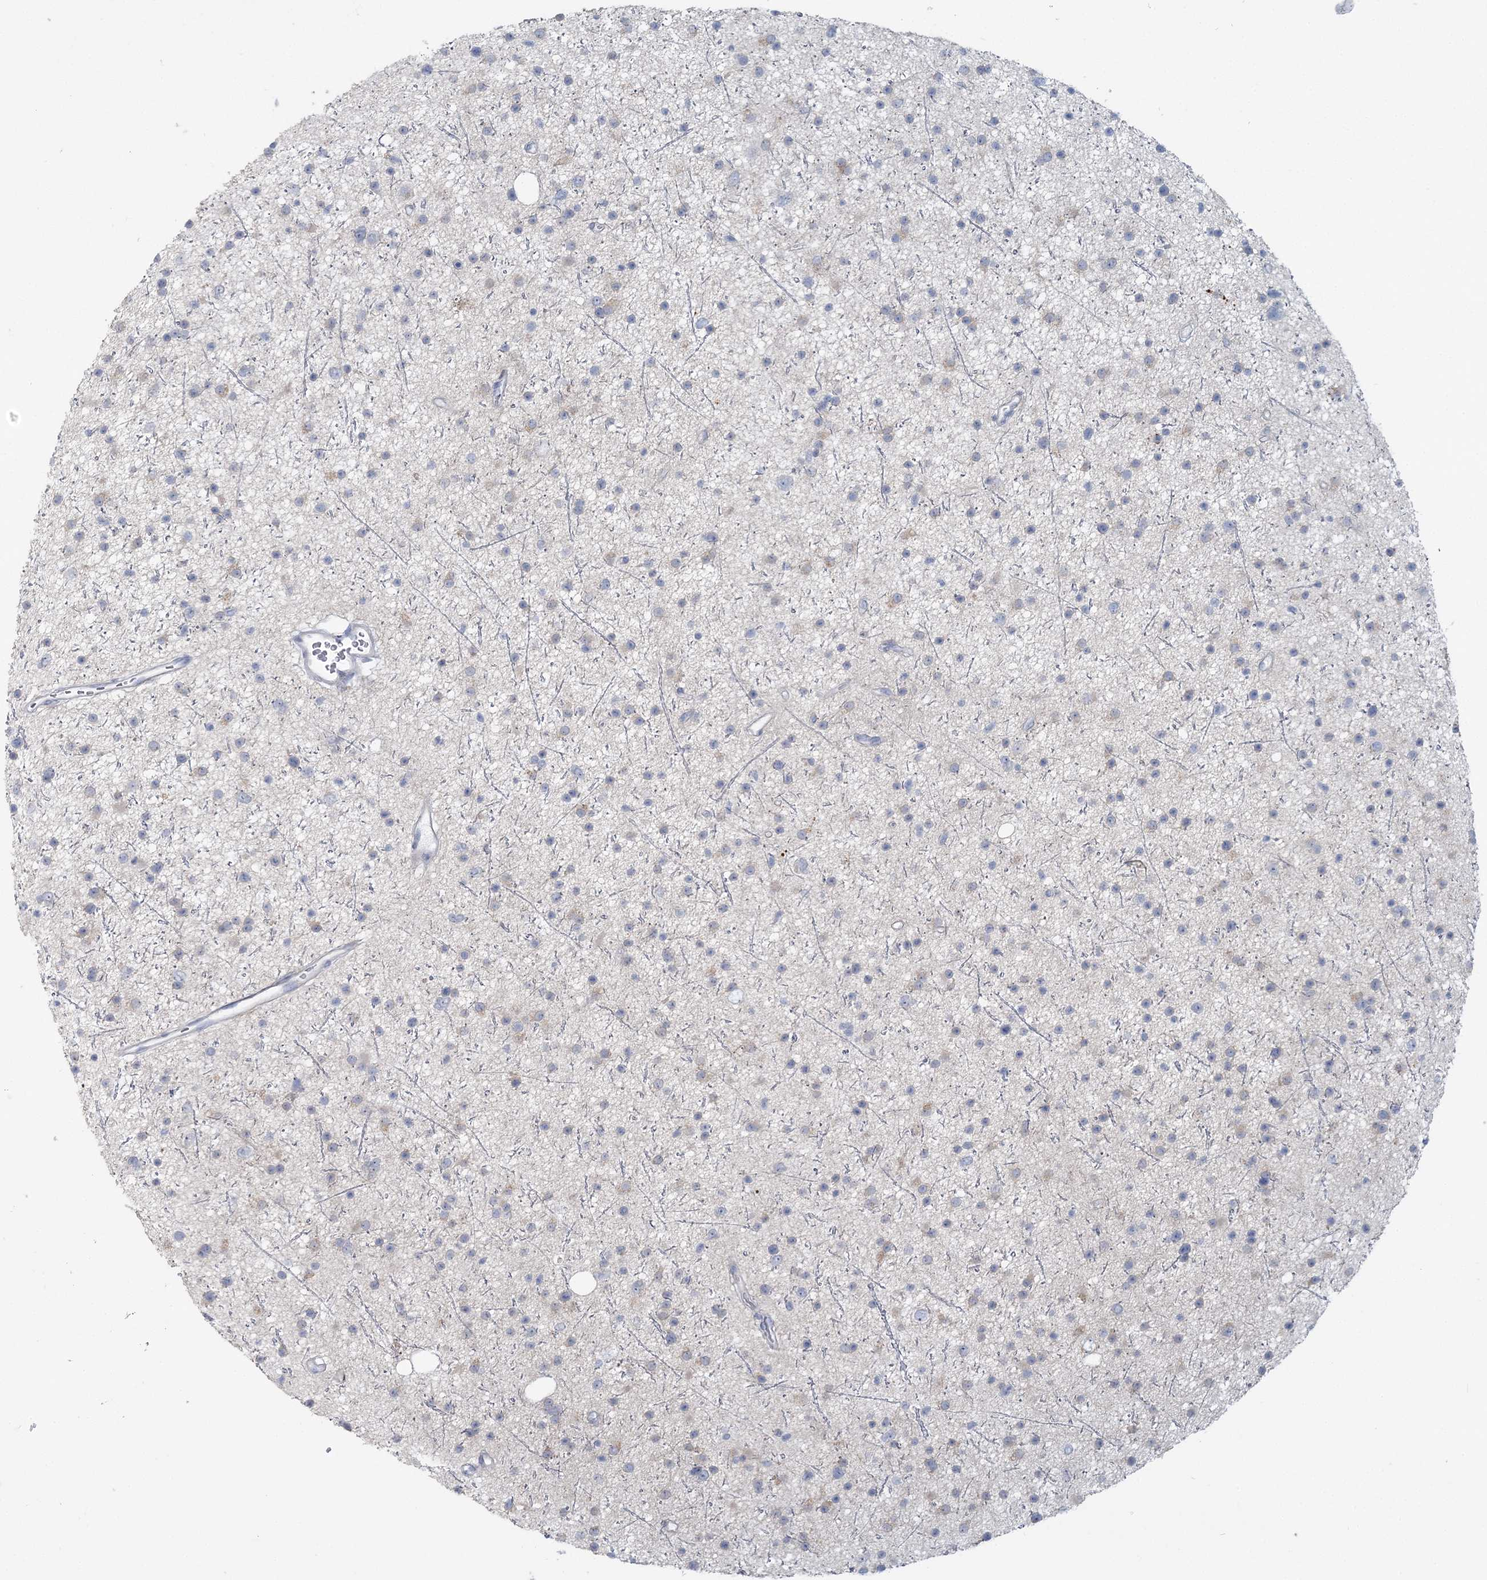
{"staining": {"intensity": "weak", "quantity": "<25%", "location": "cytoplasmic/membranous"}, "tissue": "glioma", "cell_type": "Tumor cells", "image_type": "cancer", "snomed": [{"axis": "morphology", "description": "Glioma, malignant, Low grade"}, {"axis": "topography", "description": "Cerebral cortex"}], "caption": "High power microscopy photomicrograph of an IHC histopathology image of malignant low-grade glioma, revealing no significant positivity in tumor cells.", "gene": "CMBL", "patient": {"sex": "female", "age": 39}}